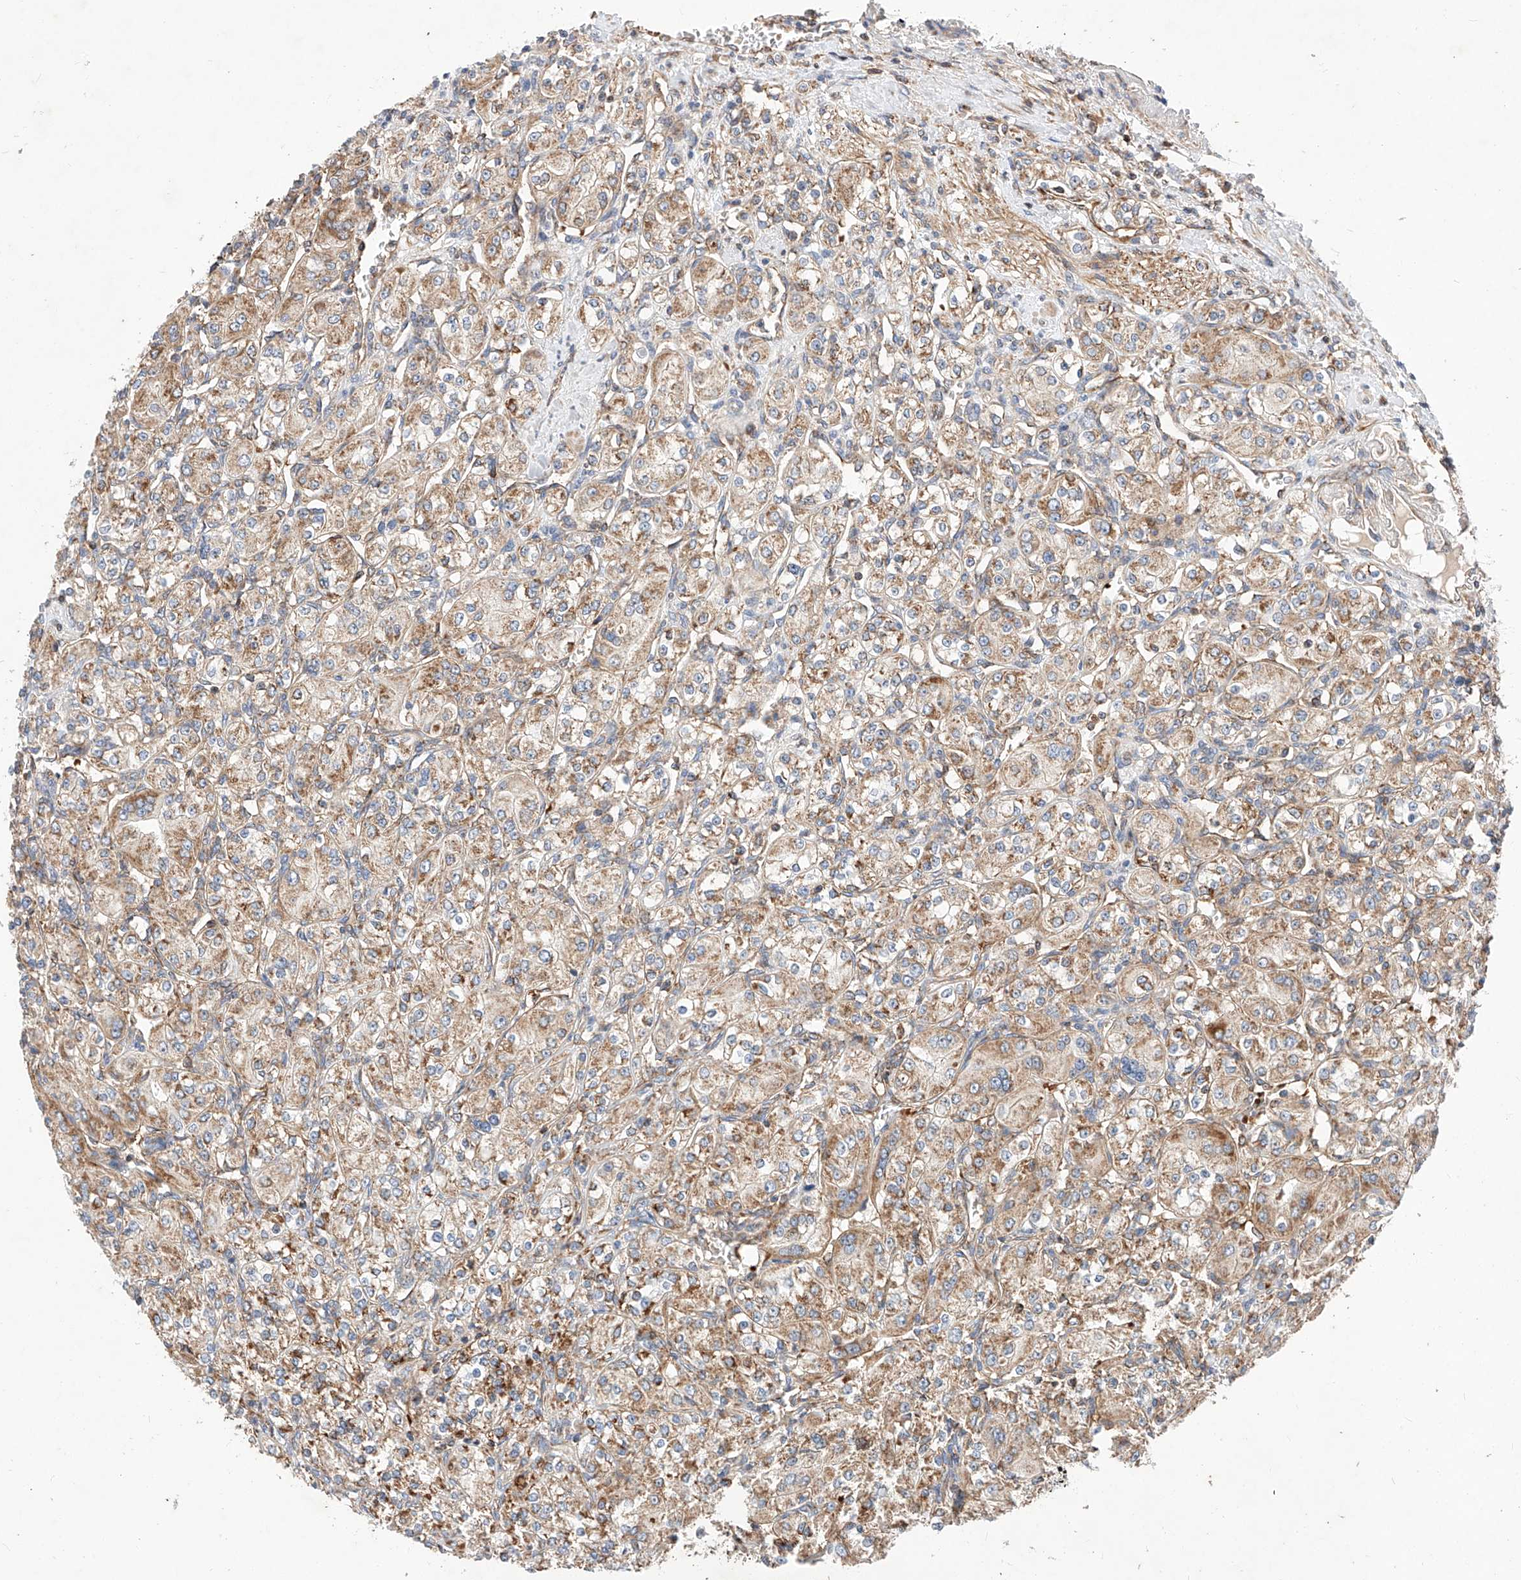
{"staining": {"intensity": "moderate", "quantity": ">75%", "location": "cytoplasmic/membranous"}, "tissue": "renal cancer", "cell_type": "Tumor cells", "image_type": "cancer", "snomed": [{"axis": "morphology", "description": "Adenocarcinoma, NOS"}, {"axis": "topography", "description": "Kidney"}], "caption": "Tumor cells exhibit moderate cytoplasmic/membranous staining in approximately >75% of cells in renal cancer (adenocarcinoma).", "gene": "NR1D1", "patient": {"sex": "male", "age": 77}}